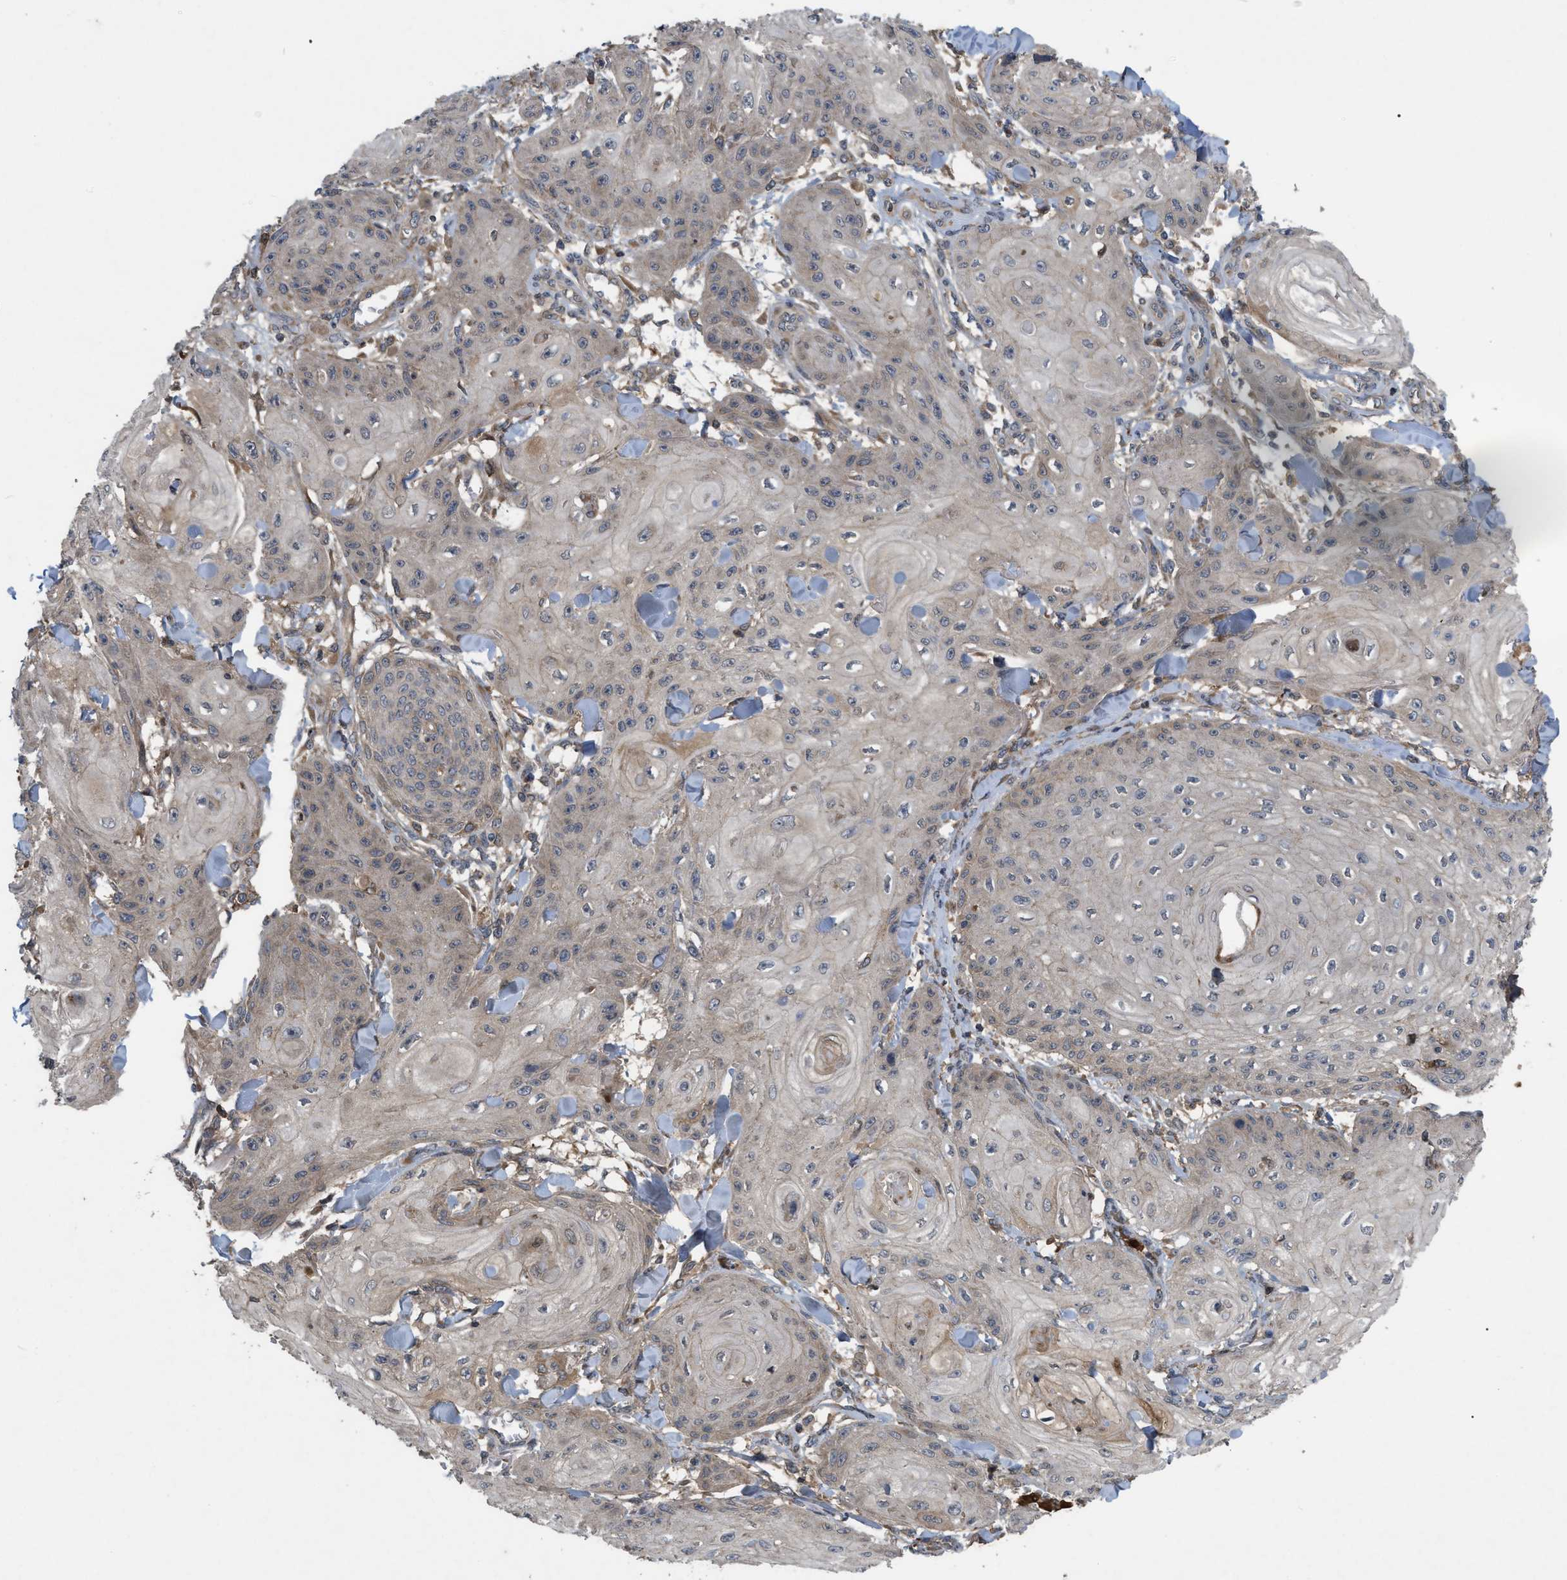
{"staining": {"intensity": "weak", "quantity": "<25%", "location": "cytoplasmic/membranous"}, "tissue": "skin cancer", "cell_type": "Tumor cells", "image_type": "cancer", "snomed": [{"axis": "morphology", "description": "Squamous cell carcinoma, NOS"}, {"axis": "topography", "description": "Skin"}], "caption": "The photomicrograph demonstrates no significant expression in tumor cells of skin squamous cell carcinoma.", "gene": "RAB2A", "patient": {"sex": "male", "age": 74}}